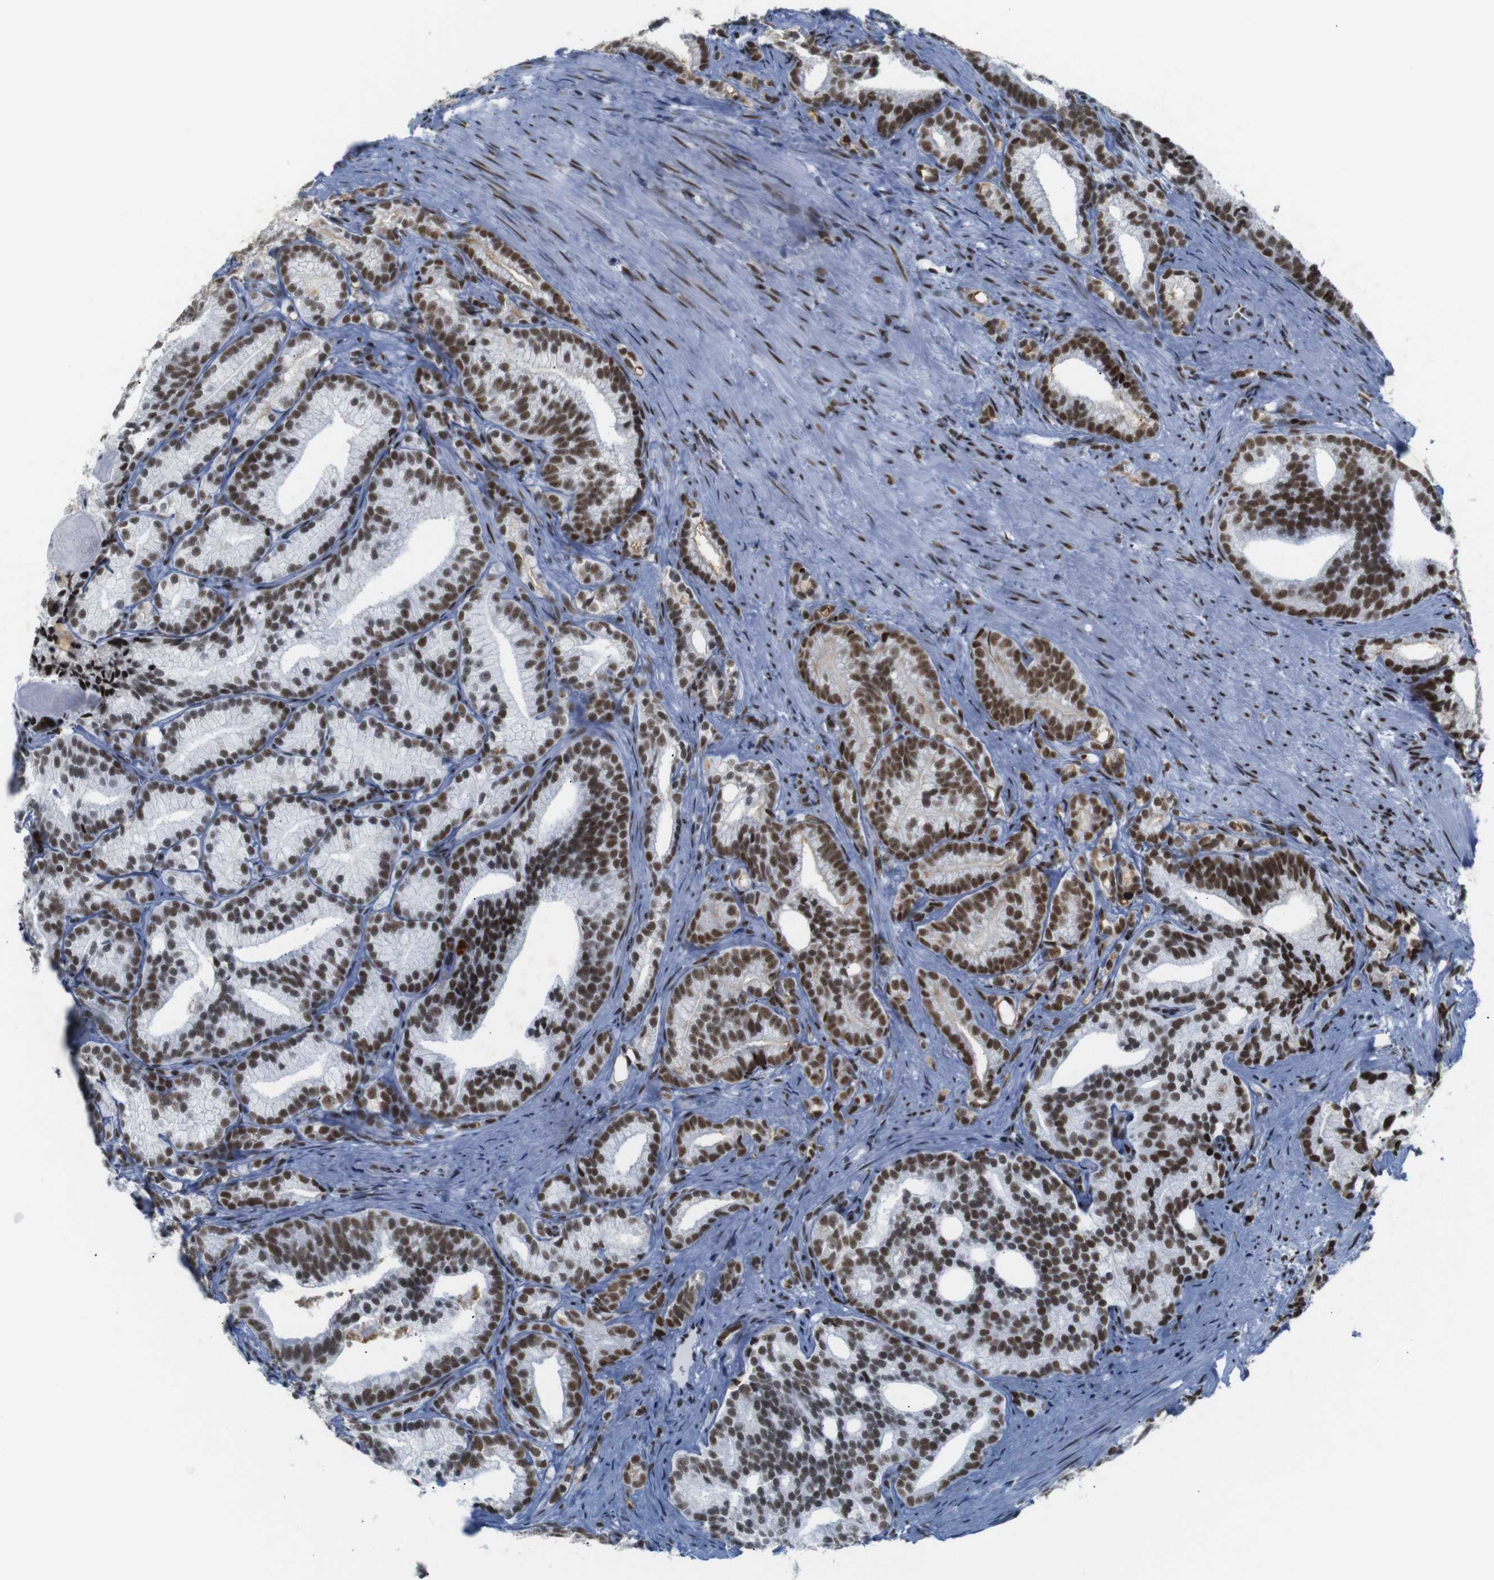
{"staining": {"intensity": "strong", "quantity": ">75%", "location": "nuclear"}, "tissue": "prostate cancer", "cell_type": "Tumor cells", "image_type": "cancer", "snomed": [{"axis": "morphology", "description": "Adenocarcinoma, Low grade"}, {"axis": "topography", "description": "Prostate"}], "caption": "IHC histopathology image of low-grade adenocarcinoma (prostate) stained for a protein (brown), which exhibits high levels of strong nuclear positivity in about >75% of tumor cells.", "gene": "TRA2B", "patient": {"sex": "male", "age": 89}}